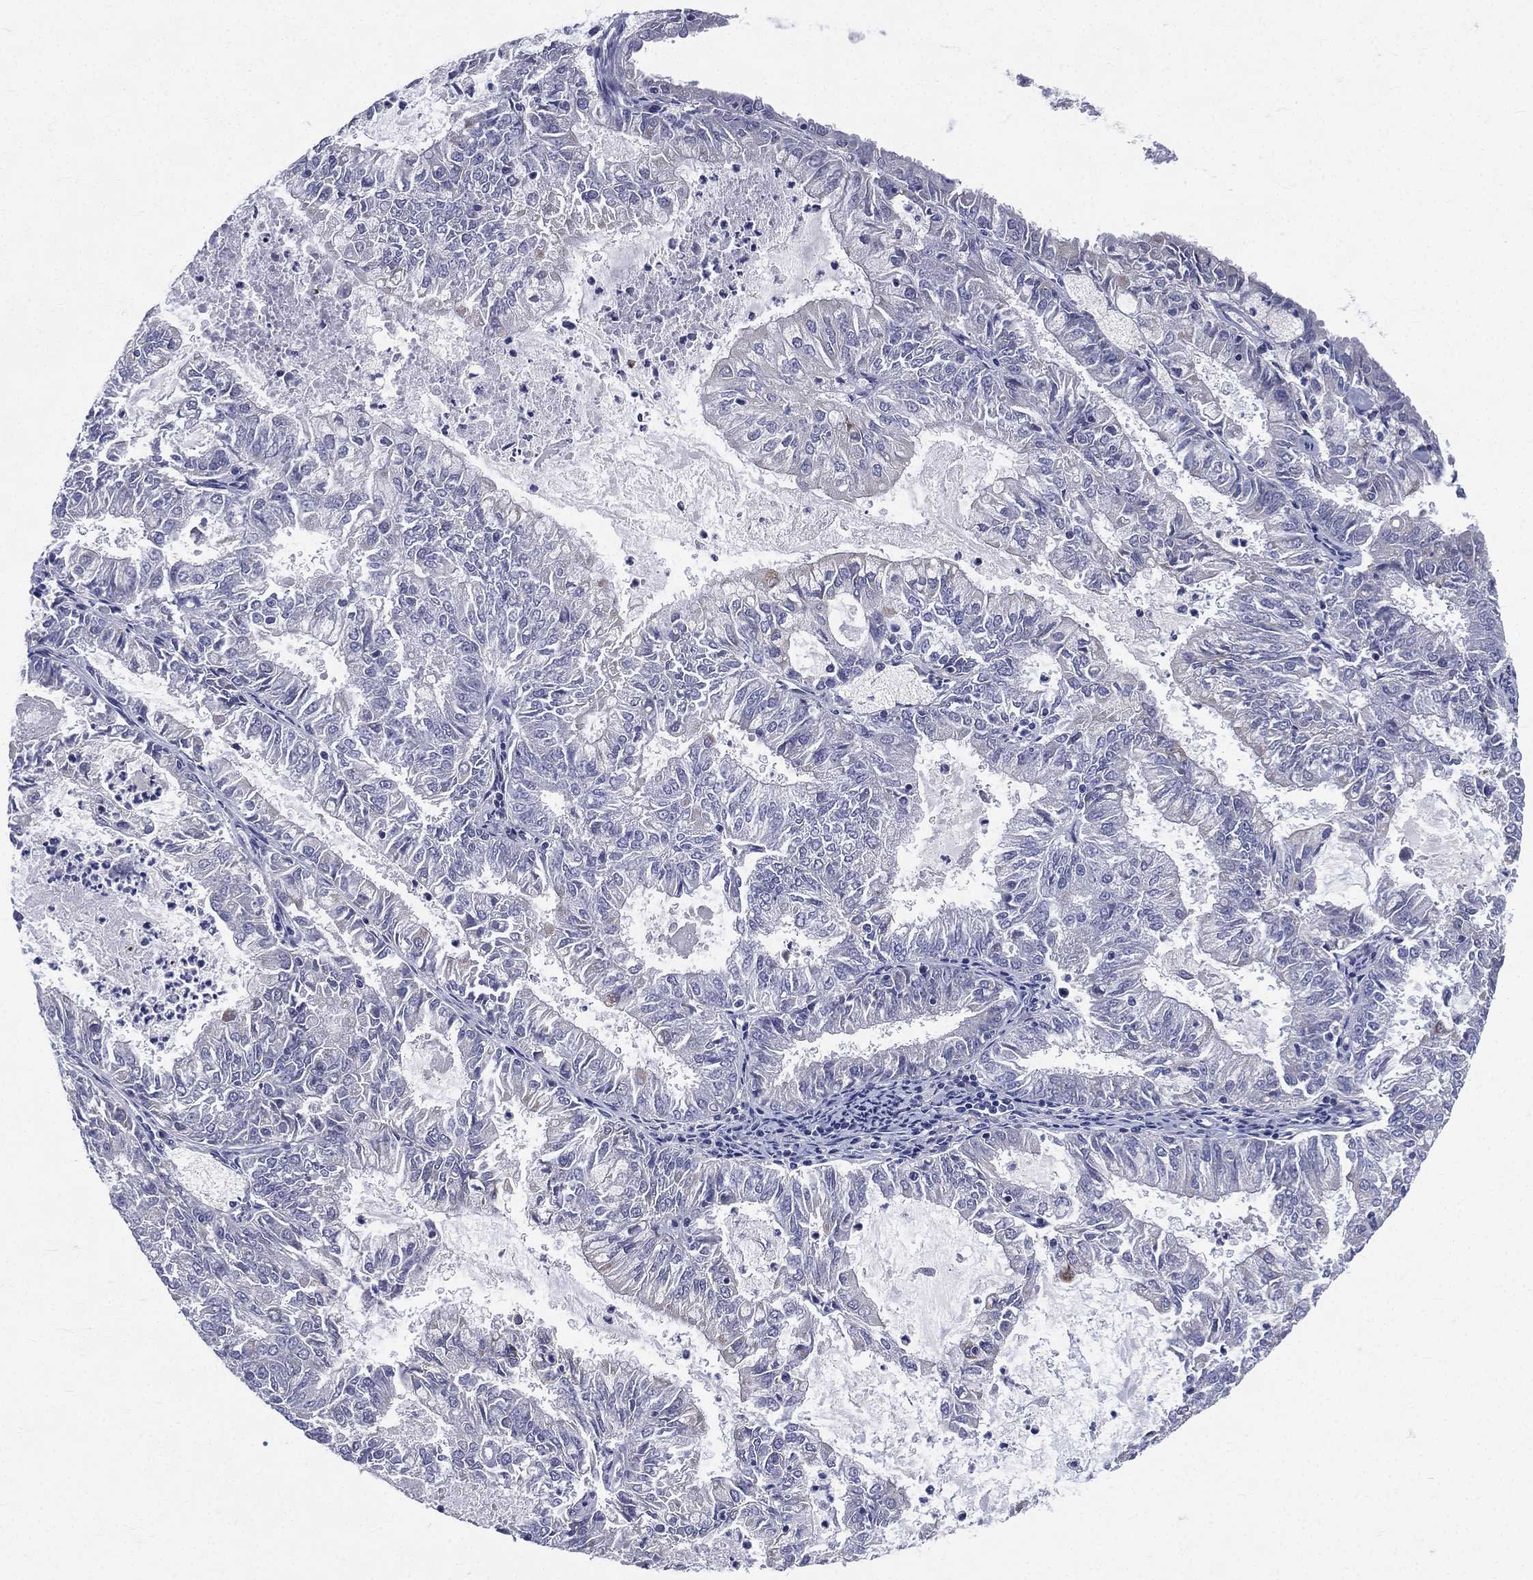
{"staining": {"intensity": "negative", "quantity": "none", "location": "none"}, "tissue": "endometrial cancer", "cell_type": "Tumor cells", "image_type": "cancer", "snomed": [{"axis": "morphology", "description": "Adenocarcinoma, NOS"}, {"axis": "topography", "description": "Endometrium"}], "caption": "This is an IHC photomicrograph of endometrial cancer. There is no staining in tumor cells.", "gene": "PWWP3A", "patient": {"sex": "female", "age": 57}}